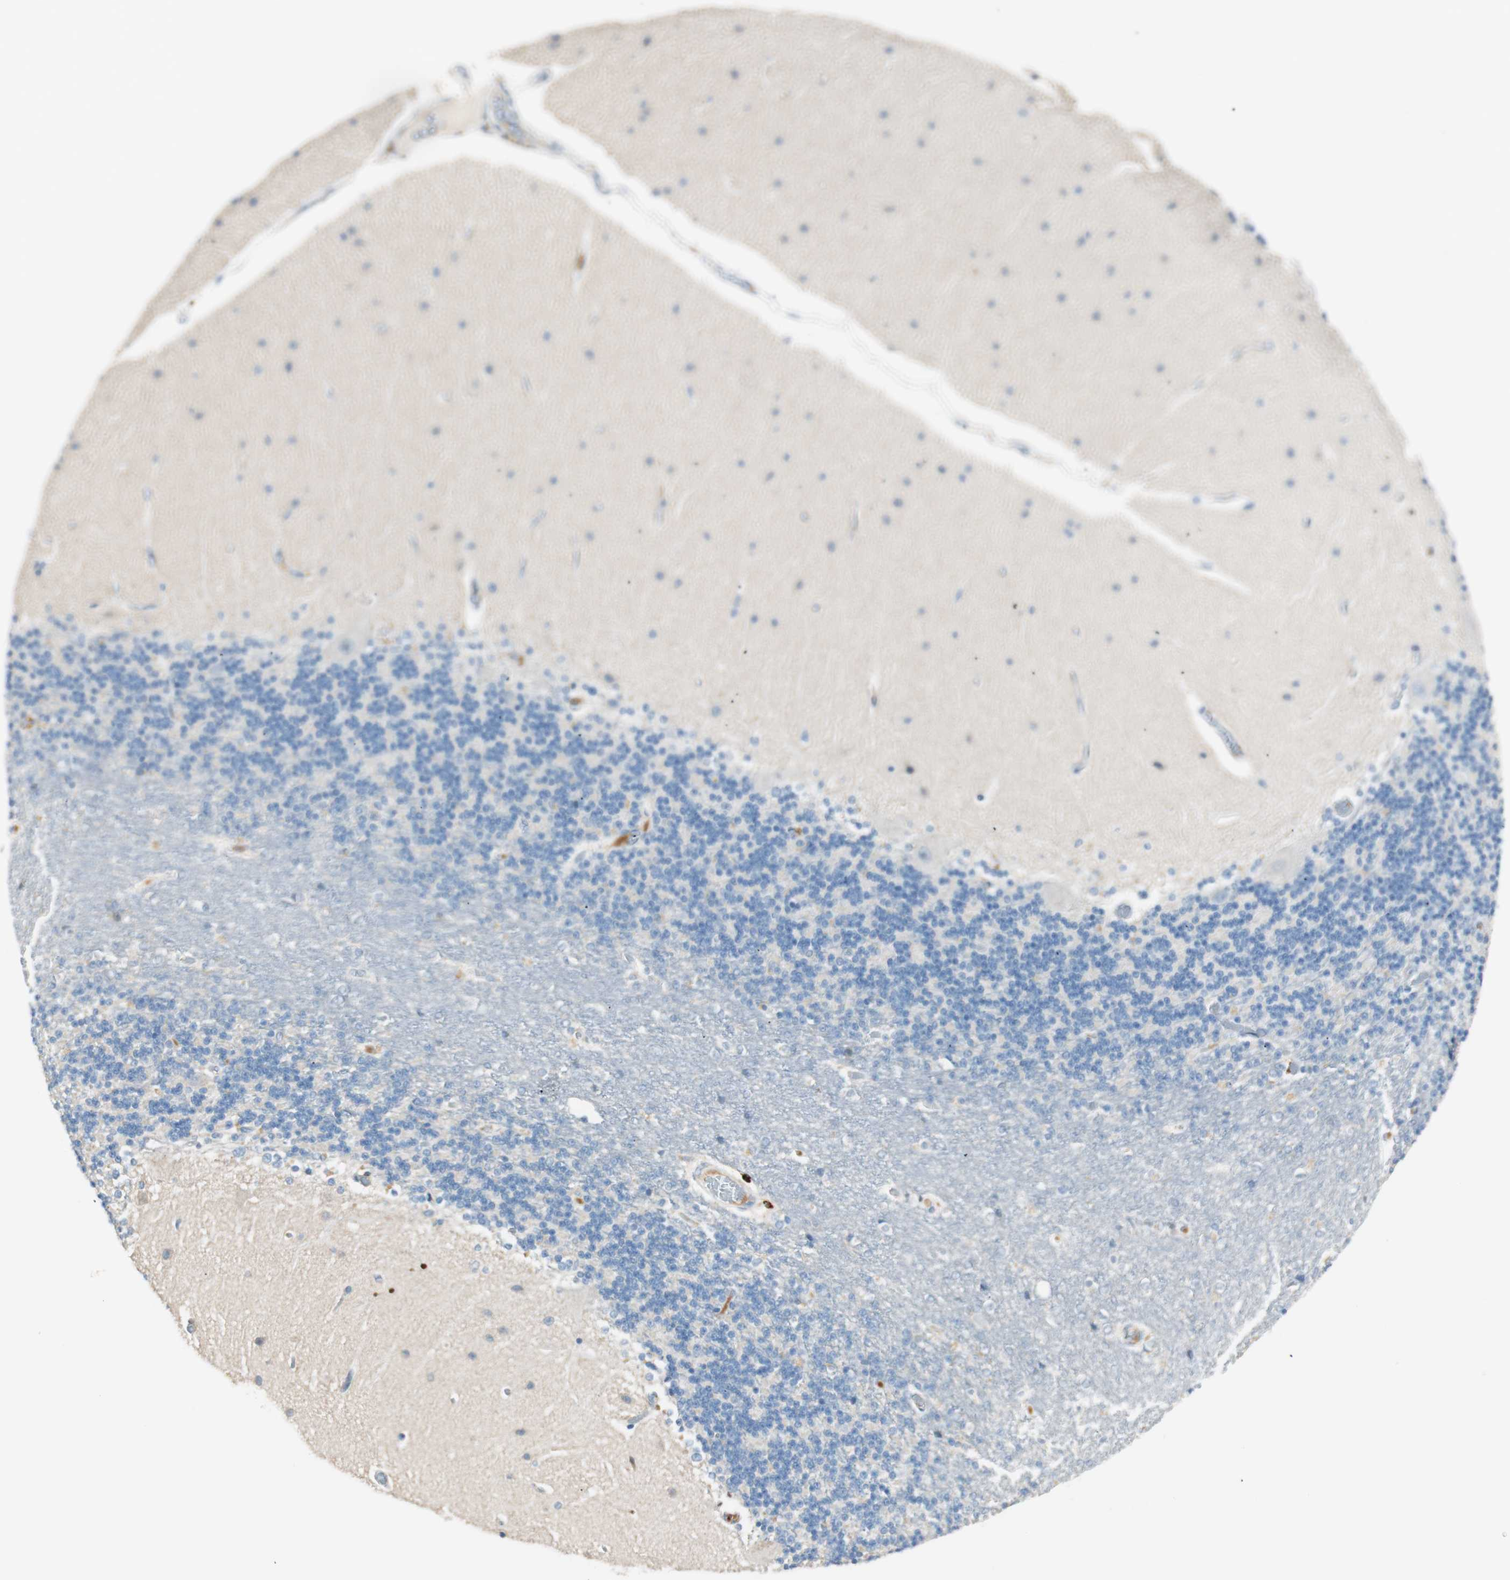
{"staining": {"intensity": "negative", "quantity": "none", "location": "none"}, "tissue": "cerebellum", "cell_type": "Cells in granular layer", "image_type": "normal", "snomed": [{"axis": "morphology", "description": "Normal tissue, NOS"}, {"axis": "topography", "description": "Cerebellum"}], "caption": "IHC micrograph of benign cerebellum stained for a protein (brown), which displays no positivity in cells in granular layer.", "gene": "HPGD", "patient": {"sex": "female", "age": 54}}